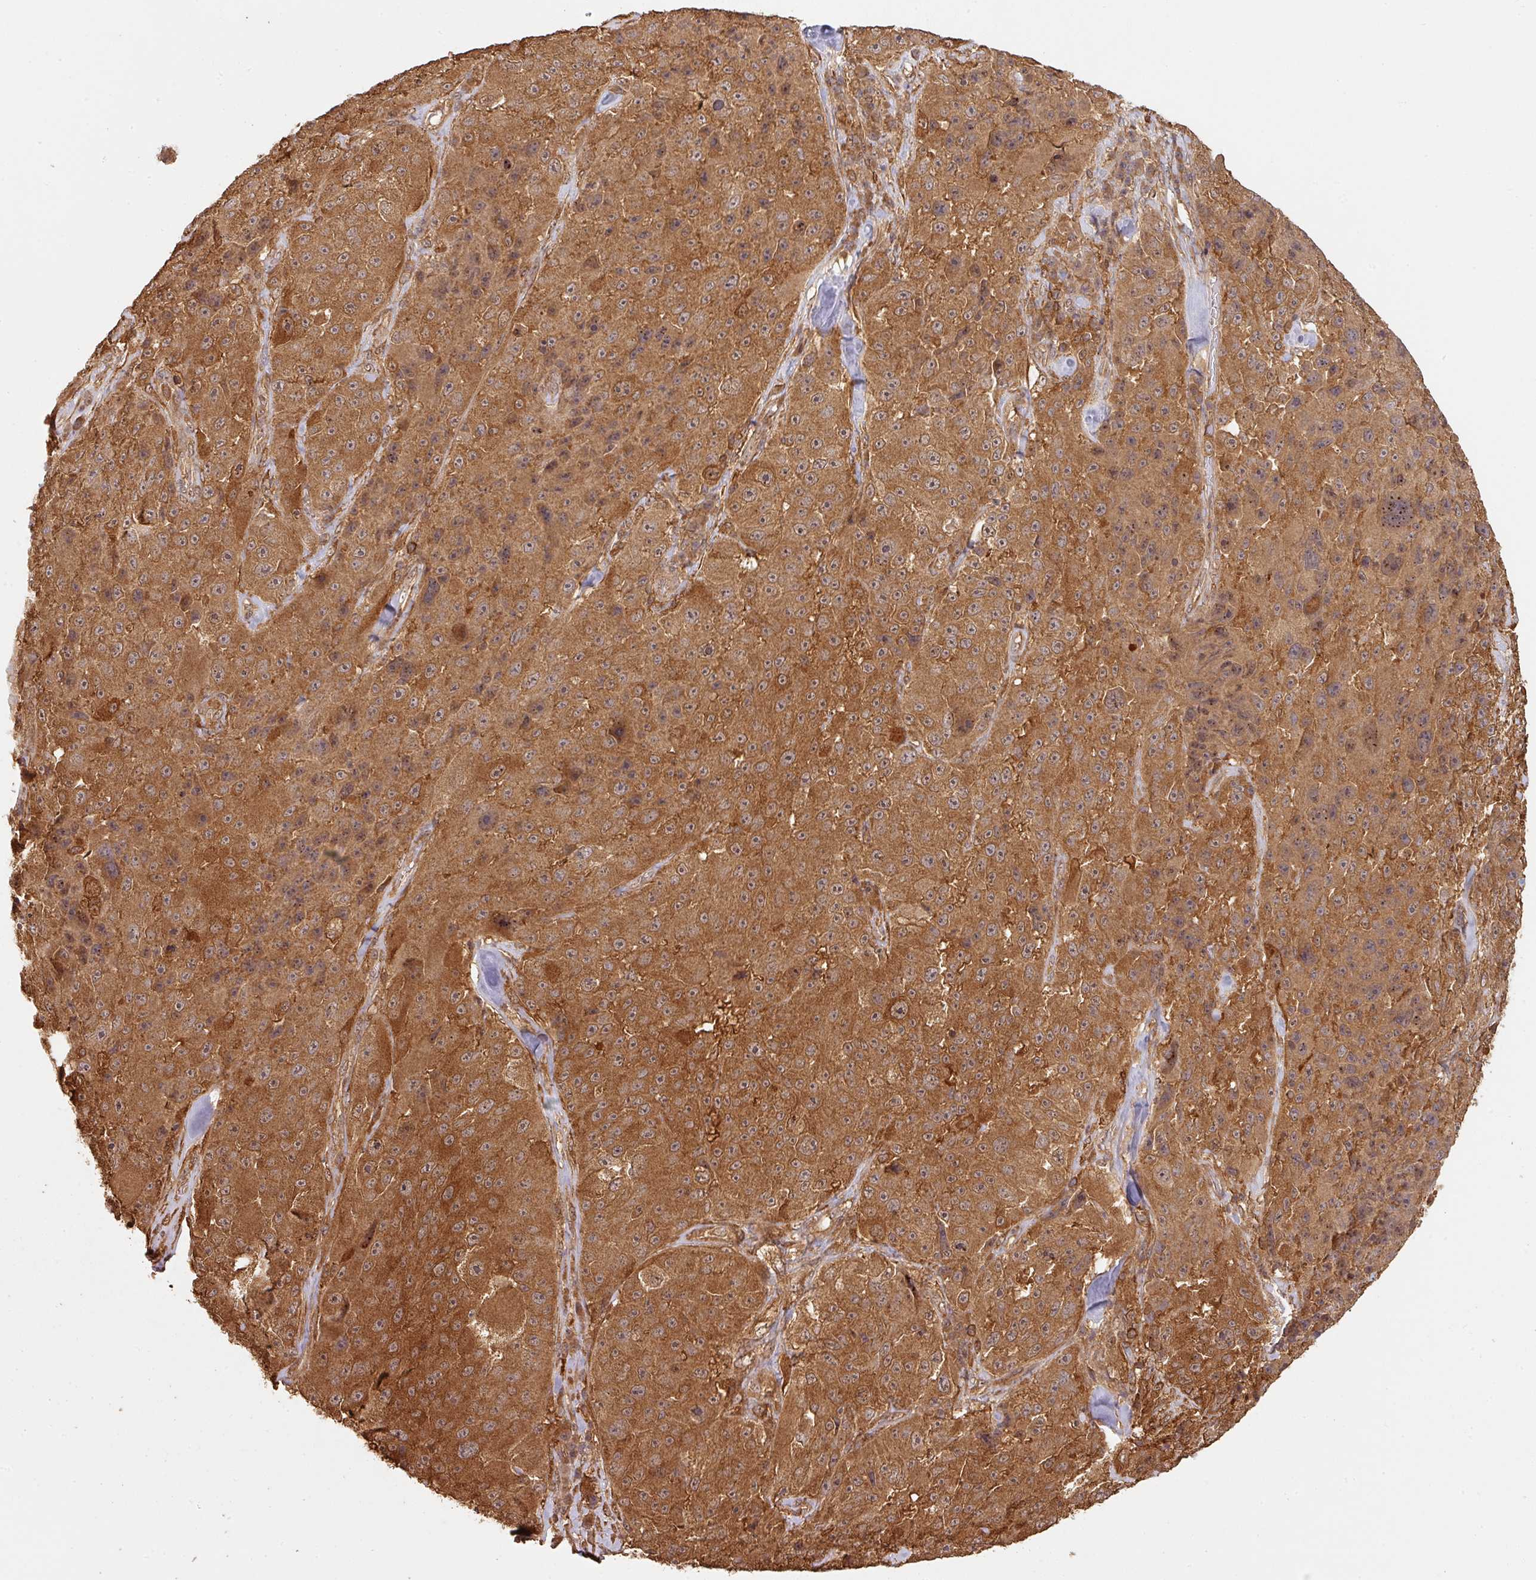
{"staining": {"intensity": "strong", "quantity": ">75%", "location": "cytoplasmic/membranous,nuclear"}, "tissue": "melanoma", "cell_type": "Tumor cells", "image_type": "cancer", "snomed": [{"axis": "morphology", "description": "Malignant melanoma, Metastatic site"}, {"axis": "topography", "description": "Lymph node"}], "caption": "Melanoma stained with DAB (3,3'-diaminobenzidine) immunohistochemistry demonstrates high levels of strong cytoplasmic/membranous and nuclear positivity in approximately >75% of tumor cells.", "gene": "ZNF322", "patient": {"sex": "male", "age": 62}}